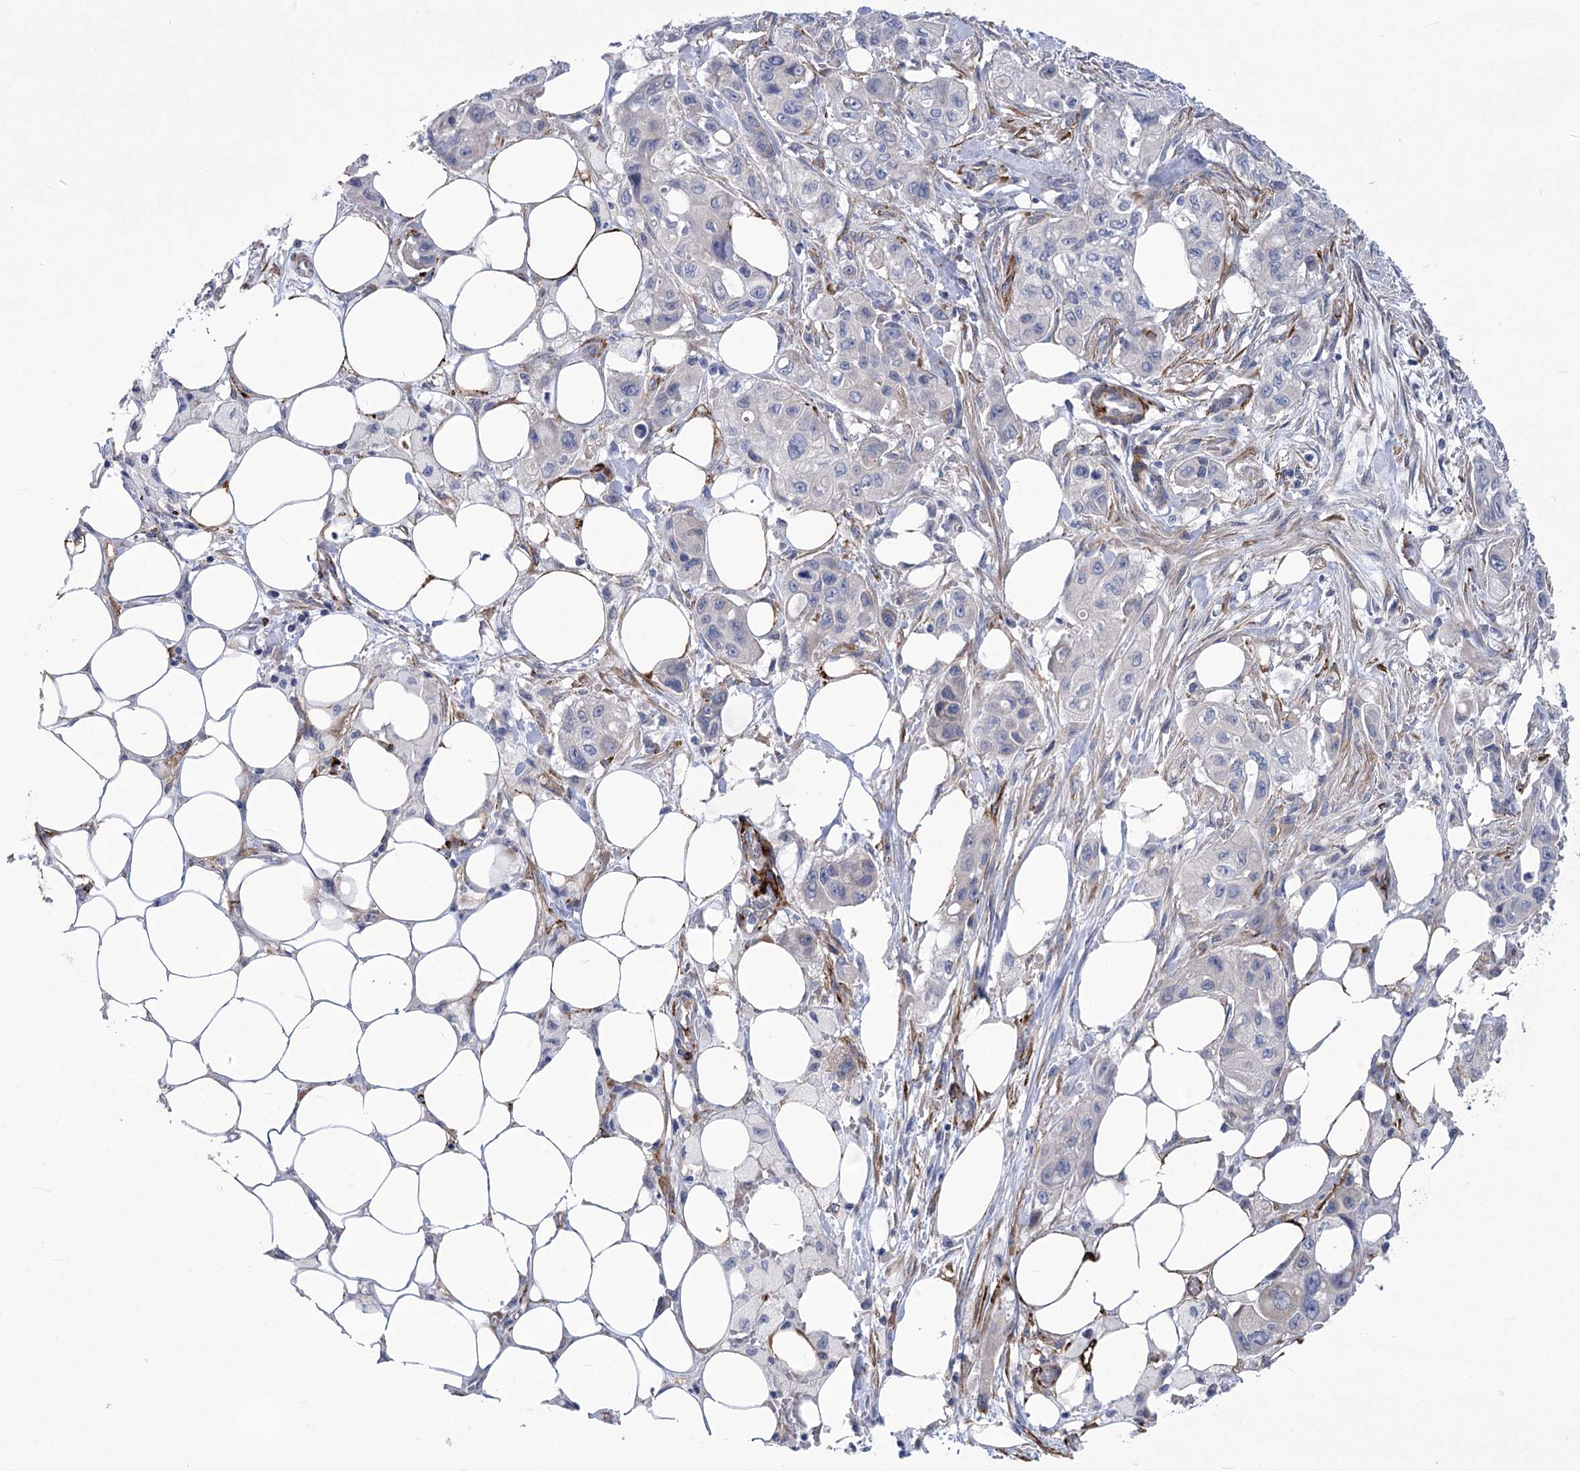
{"staining": {"intensity": "negative", "quantity": "none", "location": "none"}, "tissue": "pancreatic cancer", "cell_type": "Tumor cells", "image_type": "cancer", "snomed": [{"axis": "morphology", "description": "Adenocarcinoma, NOS"}, {"axis": "topography", "description": "Pancreas"}], "caption": "Immunohistochemical staining of human adenocarcinoma (pancreatic) demonstrates no significant staining in tumor cells.", "gene": "ANGPTL3", "patient": {"sex": "male", "age": 75}}